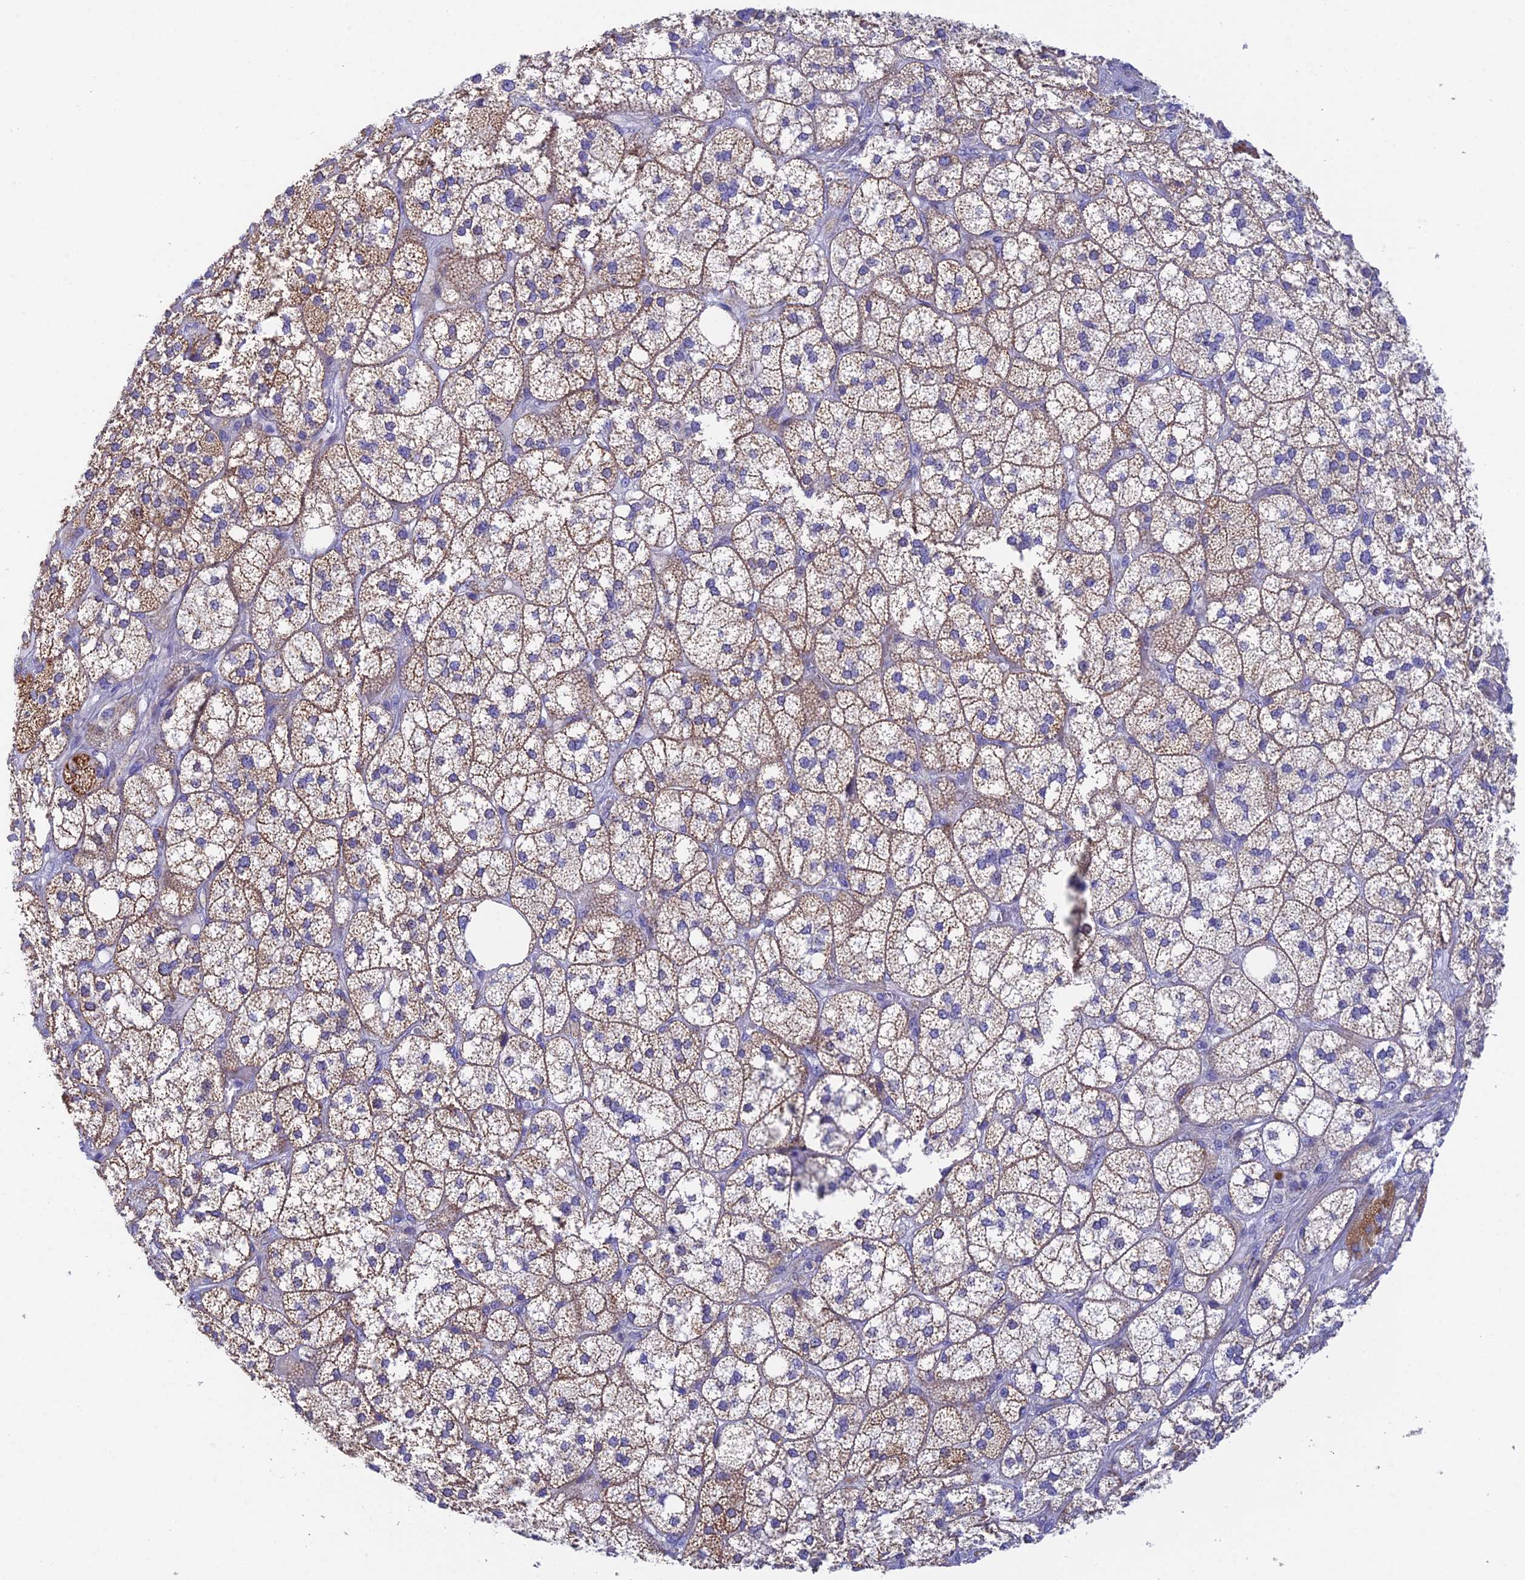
{"staining": {"intensity": "moderate", "quantity": ">75%", "location": "cytoplasmic/membranous"}, "tissue": "adrenal gland", "cell_type": "Glandular cells", "image_type": "normal", "snomed": [{"axis": "morphology", "description": "Normal tissue, NOS"}, {"axis": "topography", "description": "Adrenal gland"}], "caption": "The histopathology image reveals immunohistochemical staining of normal adrenal gland. There is moderate cytoplasmic/membranous positivity is appreciated in approximately >75% of glandular cells. The staining was performed using DAB, with brown indicating positive protein expression. Nuclei are stained blue with hematoxylin.", "gene": "CSPG4", "patient": {"sex": "male", "age": 61}}